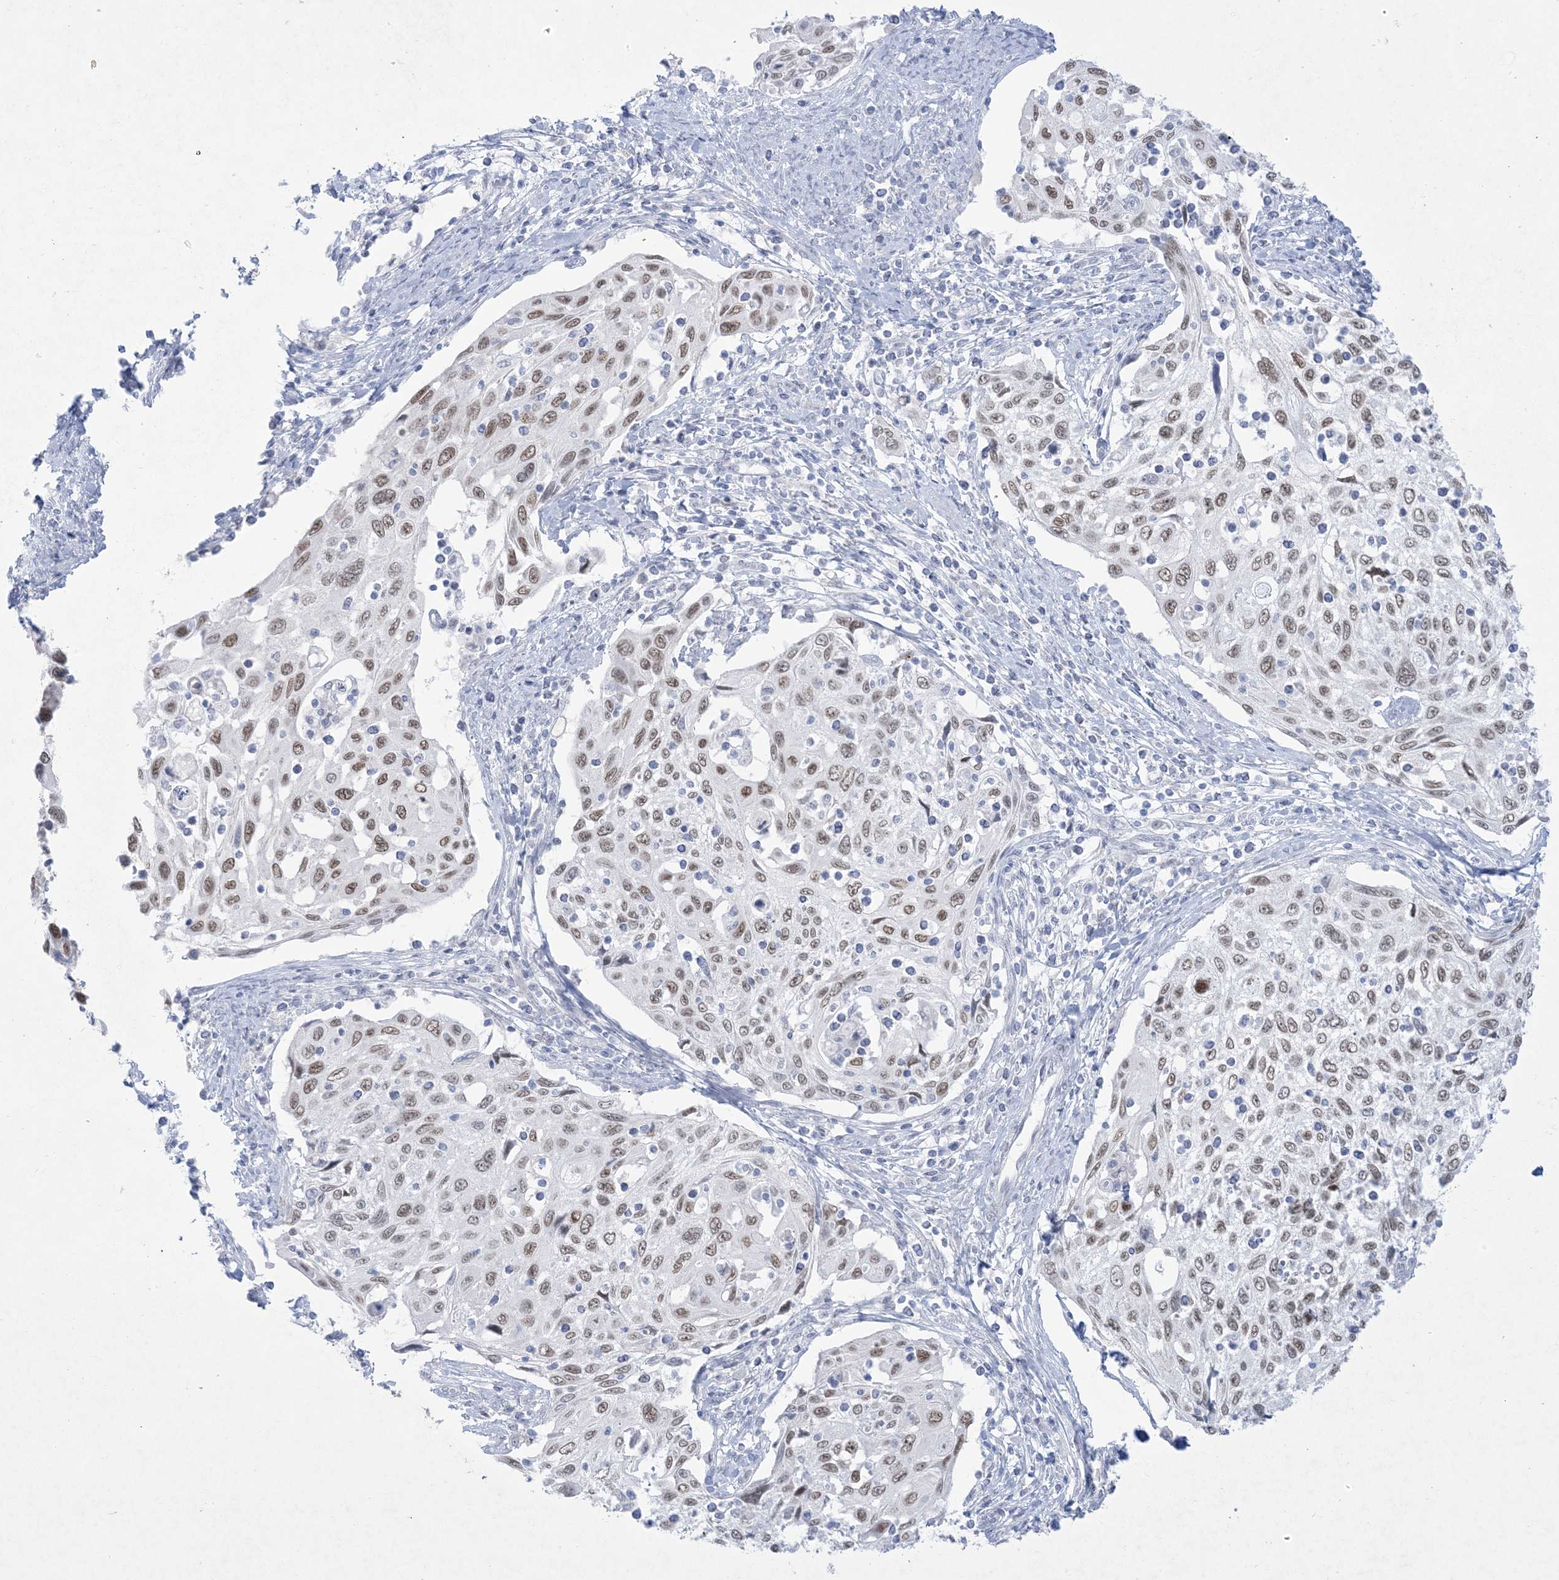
{"staining": {"intensity": "moderate", "quantity": ">75%", "location": "nuclear"}, "tissue": "cervical cancer", "cell_type": "Tumor cells", "image_type": "cancer", "snomed": [{"axis": "morphology", "description": "Squamous cell carcinoma, NOS"}, {"axis": "topography", "description": "Cervix"}], "caption": "Tumor cells show medium levels of moderate nuclear staining in about >75% of cells in cervical squamous cell carcinoma.", "gene": "HOMEZ", "patient": {"sex": "female", "age": 70}}